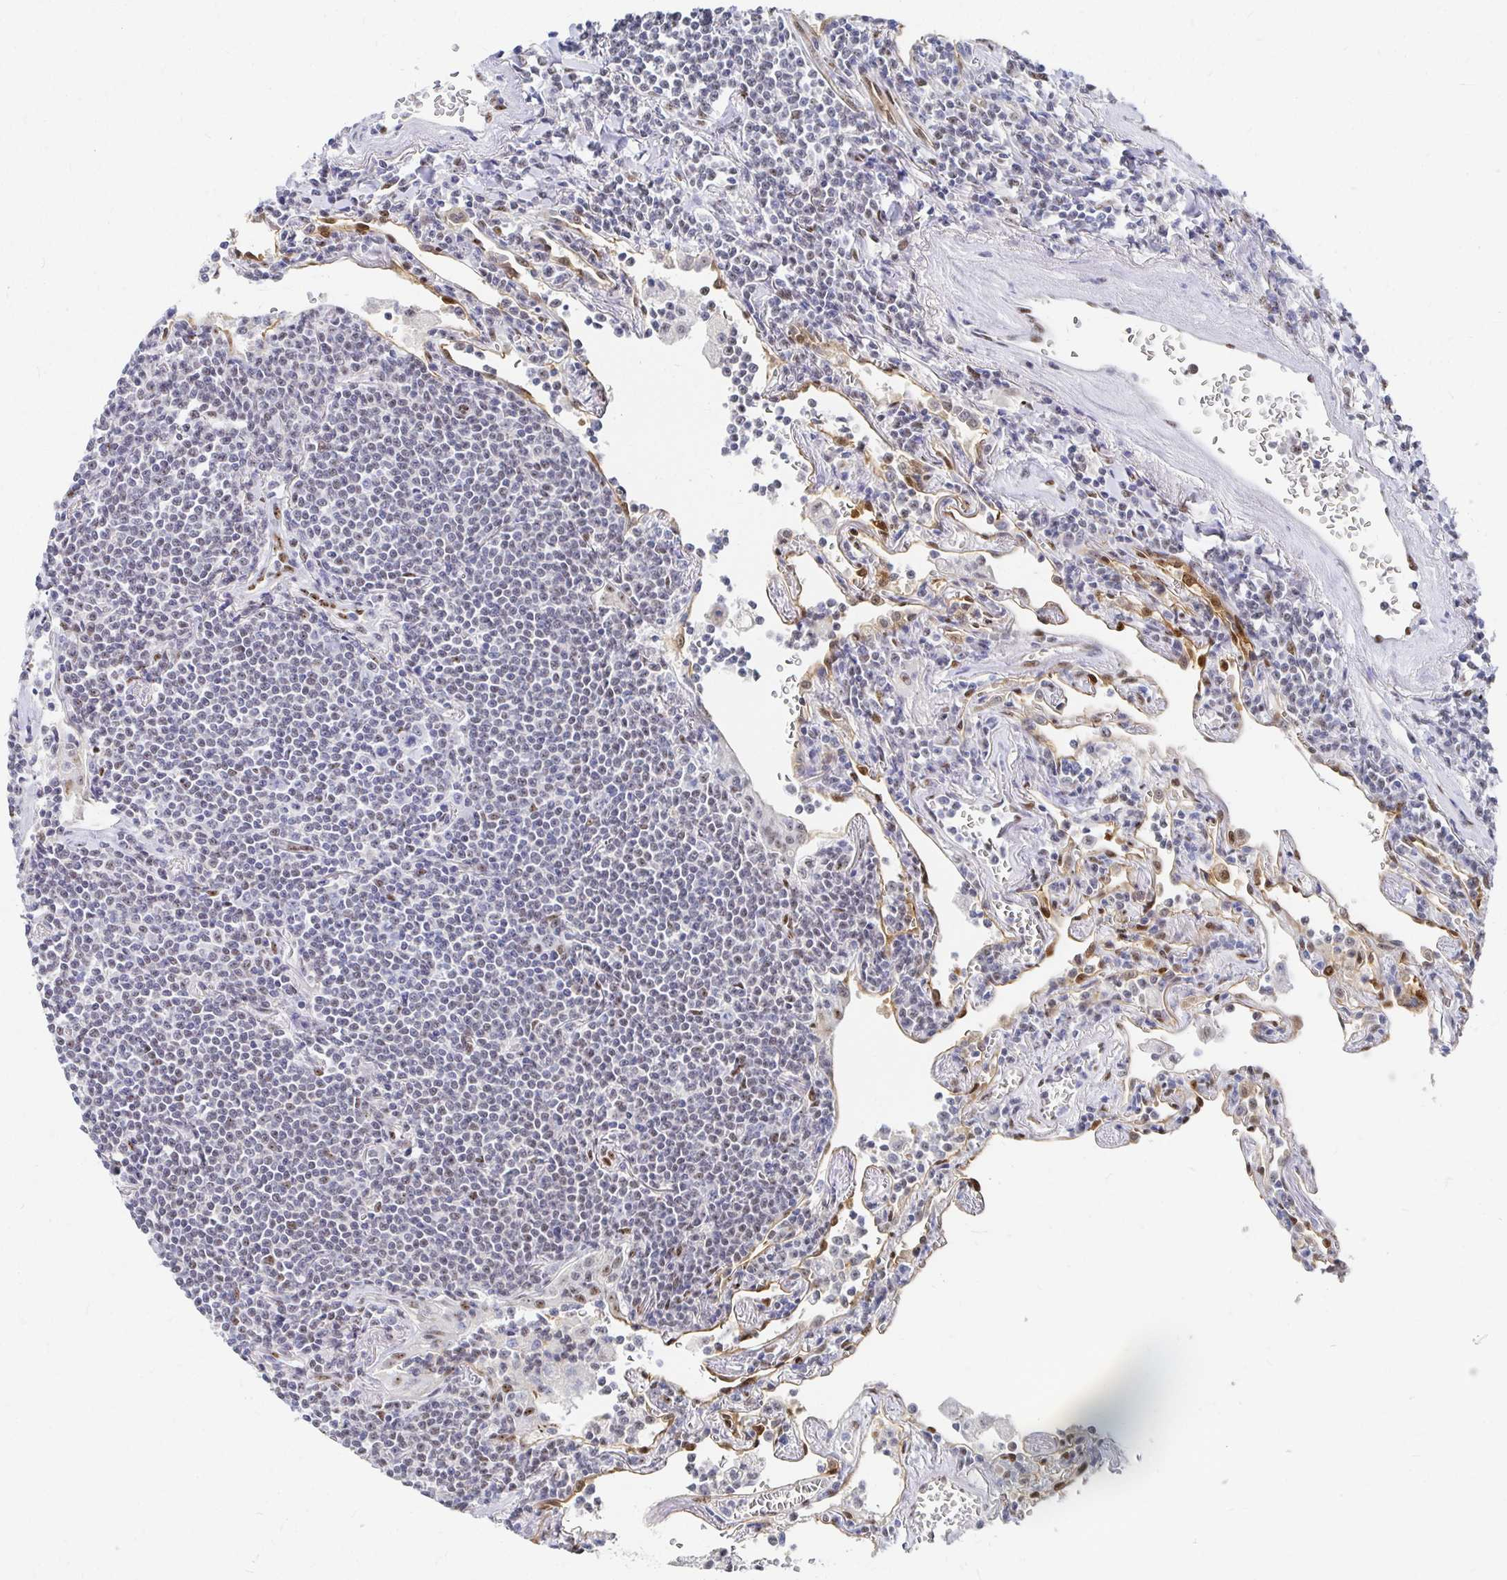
{"staining": {"intensity": "moderate", "quantity": "<25%", "location": "nuclear"}, "tissue": "lymphoma", "cell_type": "Tumor cells", "image_type": "cancer", "snomed": [{"axis": "morphology", "description": "Malignant lymphoma, non-Hodgkin's type, Low grade"}, {"axis": "topography", "description": "Lung"}], "caption": "Brown immunohistochemical staining in malignant lymphoma, non-Hodgkin's type (low-grade) shows moderate nuclear positivity in about <25% of tumor cells.", "gene": "CLIC3", "patient": {"sex": "female", "age": 71}}